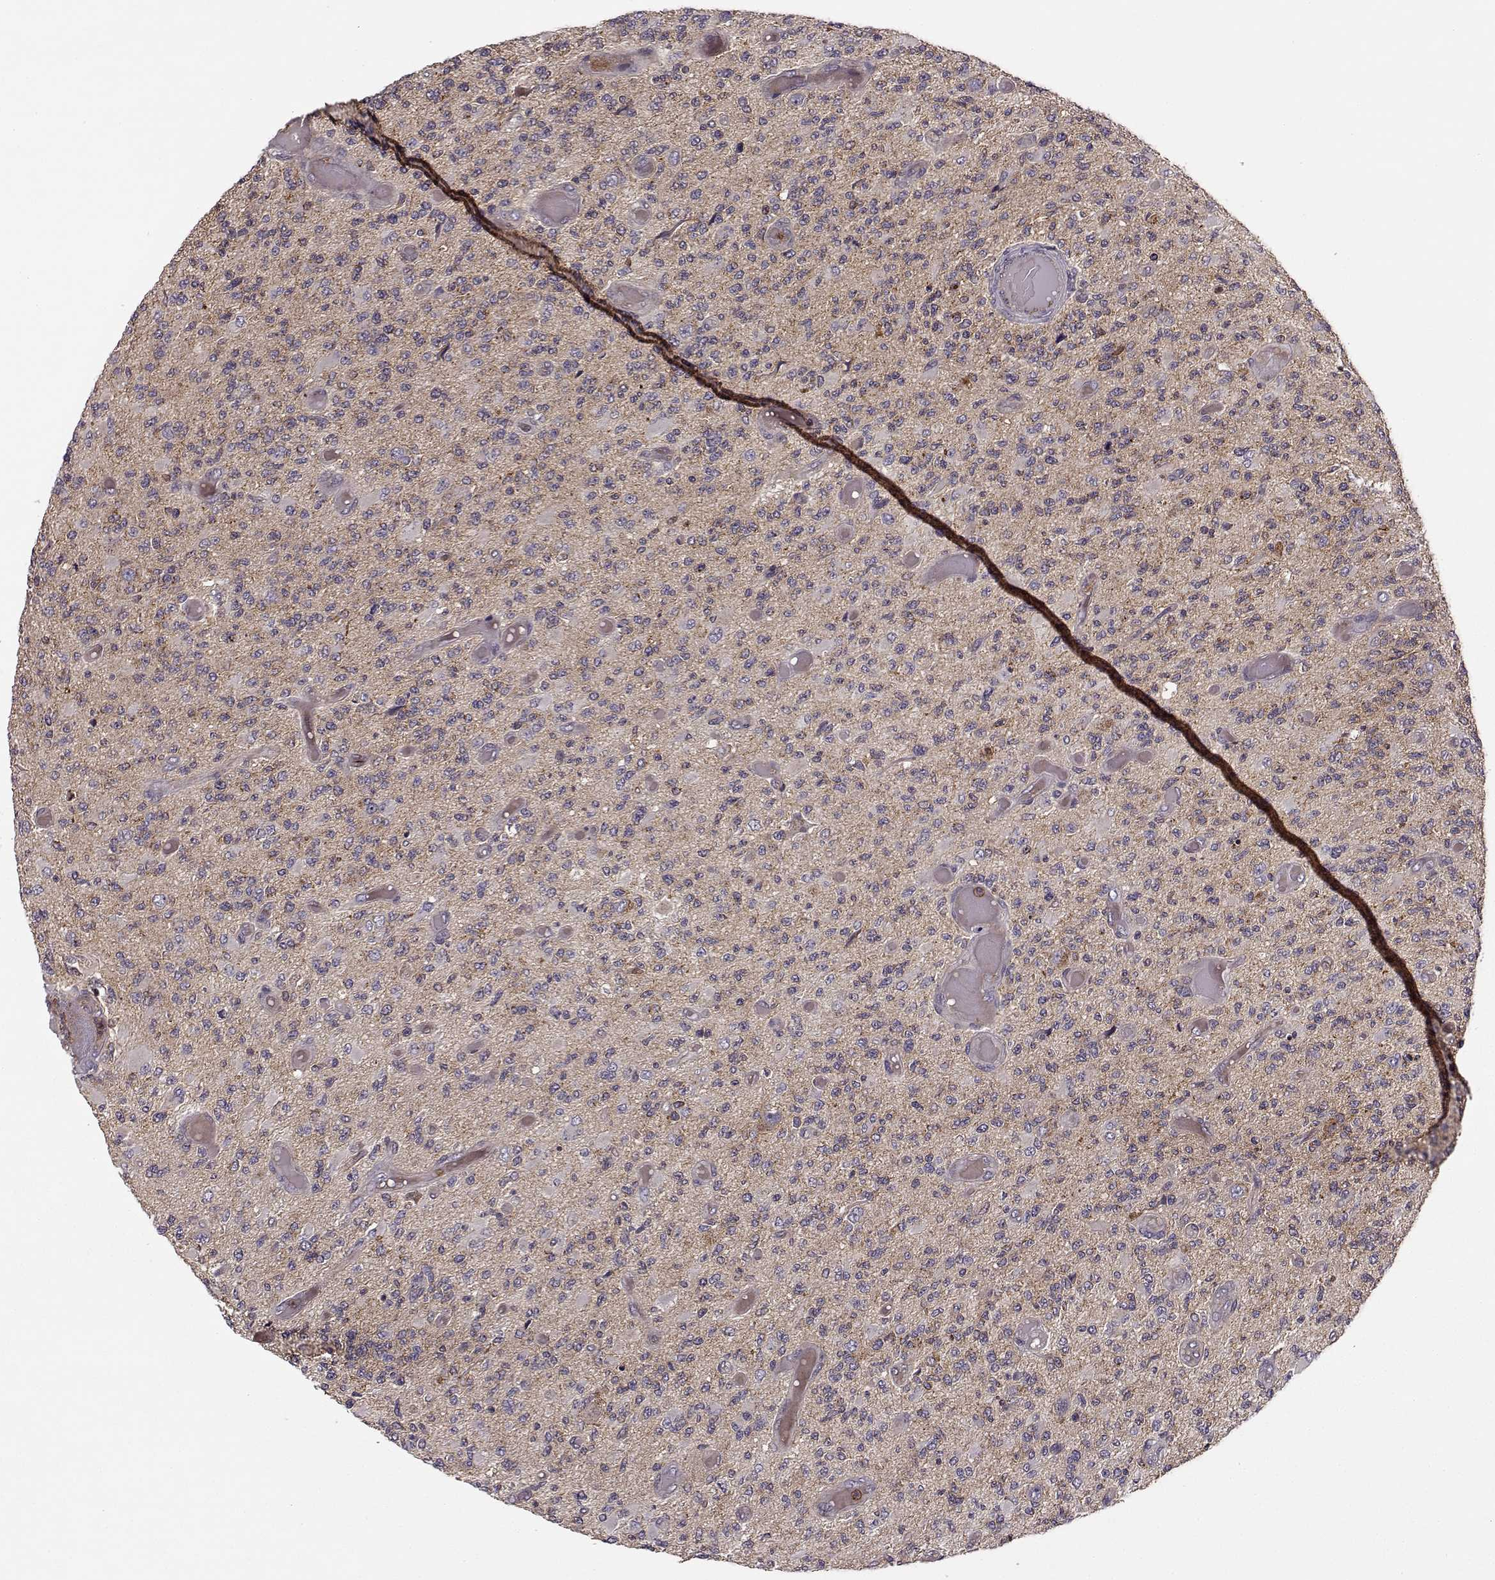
{"staining": {"intensity": "negative", "quantity": "none", "location": "none"}, "tissue": "glioma", "cell_type": "Tumor cells", "image_type": "cancer", "snomed": [{"axis": "morphology", "description": "Glioma, malignant, High grade"}, {"axis": "topography", "description": "Brain"}], "caption": "Glioma was stained to show a protein in brown. There is no significant positivity in tumor cells.", "gene": "IFRD2", "patient": {"sex": "female", "age": 63}}